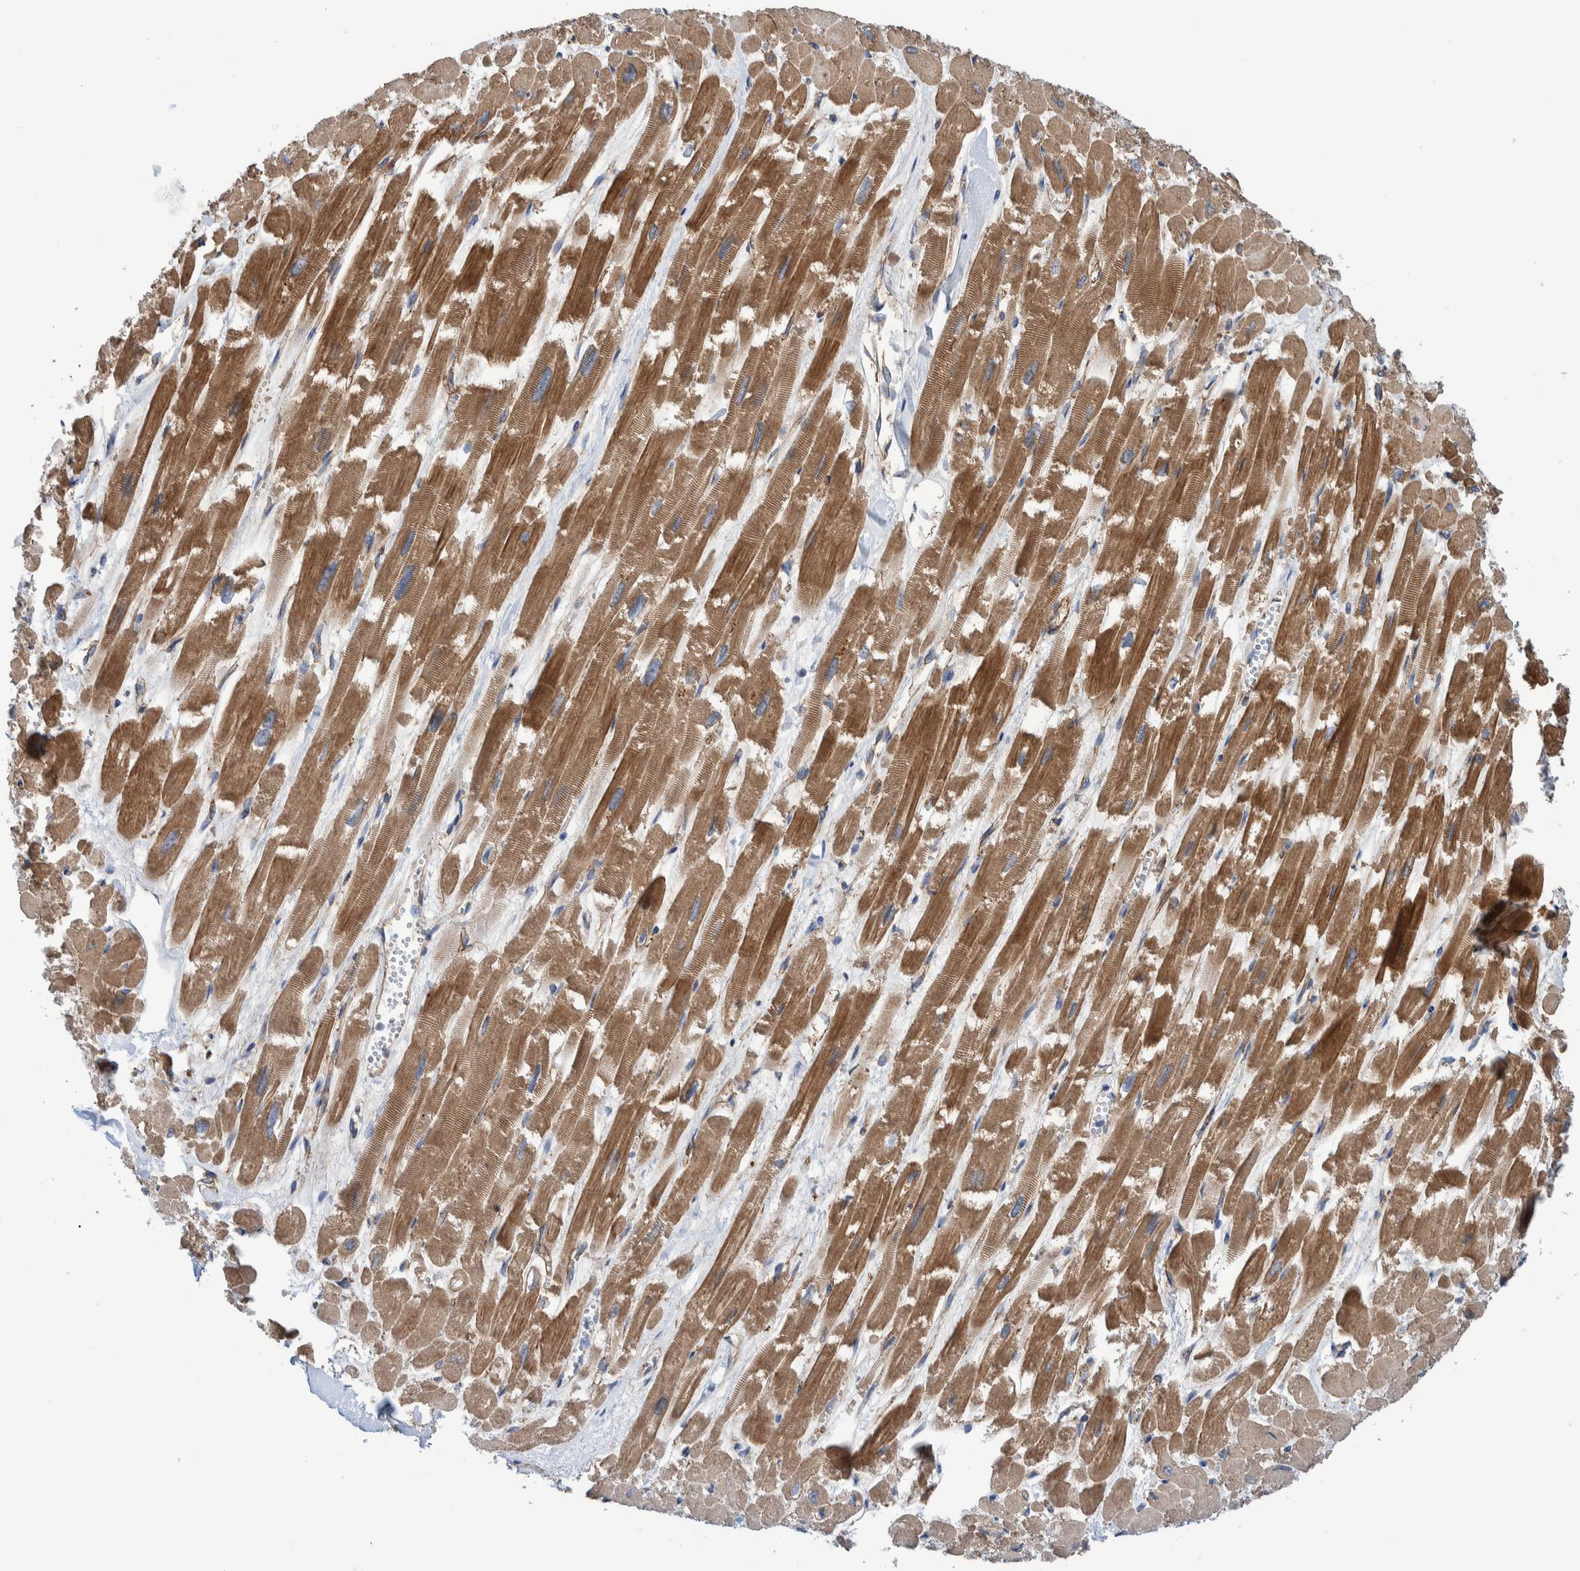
{"staining": {"intensity": "moderate", "quantity": ">75%", "location": "cytoplasmic/membranous"}, "tissue": "heart muscle", "cell_type": "Cardiomyocytes", "image_type": "normal", "snomed": [{"axis": "morphology", "description": "Normal tissue, NOS"}, {"axis": "topography", "description": "Heart"}], "caption": "Immunohistochemistry (DAB) staining of benign heart muscle shows moderate cytoplasmic/membranous protein expression in approximately >75% of cardiomyocytes.", "gene": "ENSG00000262660", "patient": {"sex": "male", "age": 54}}